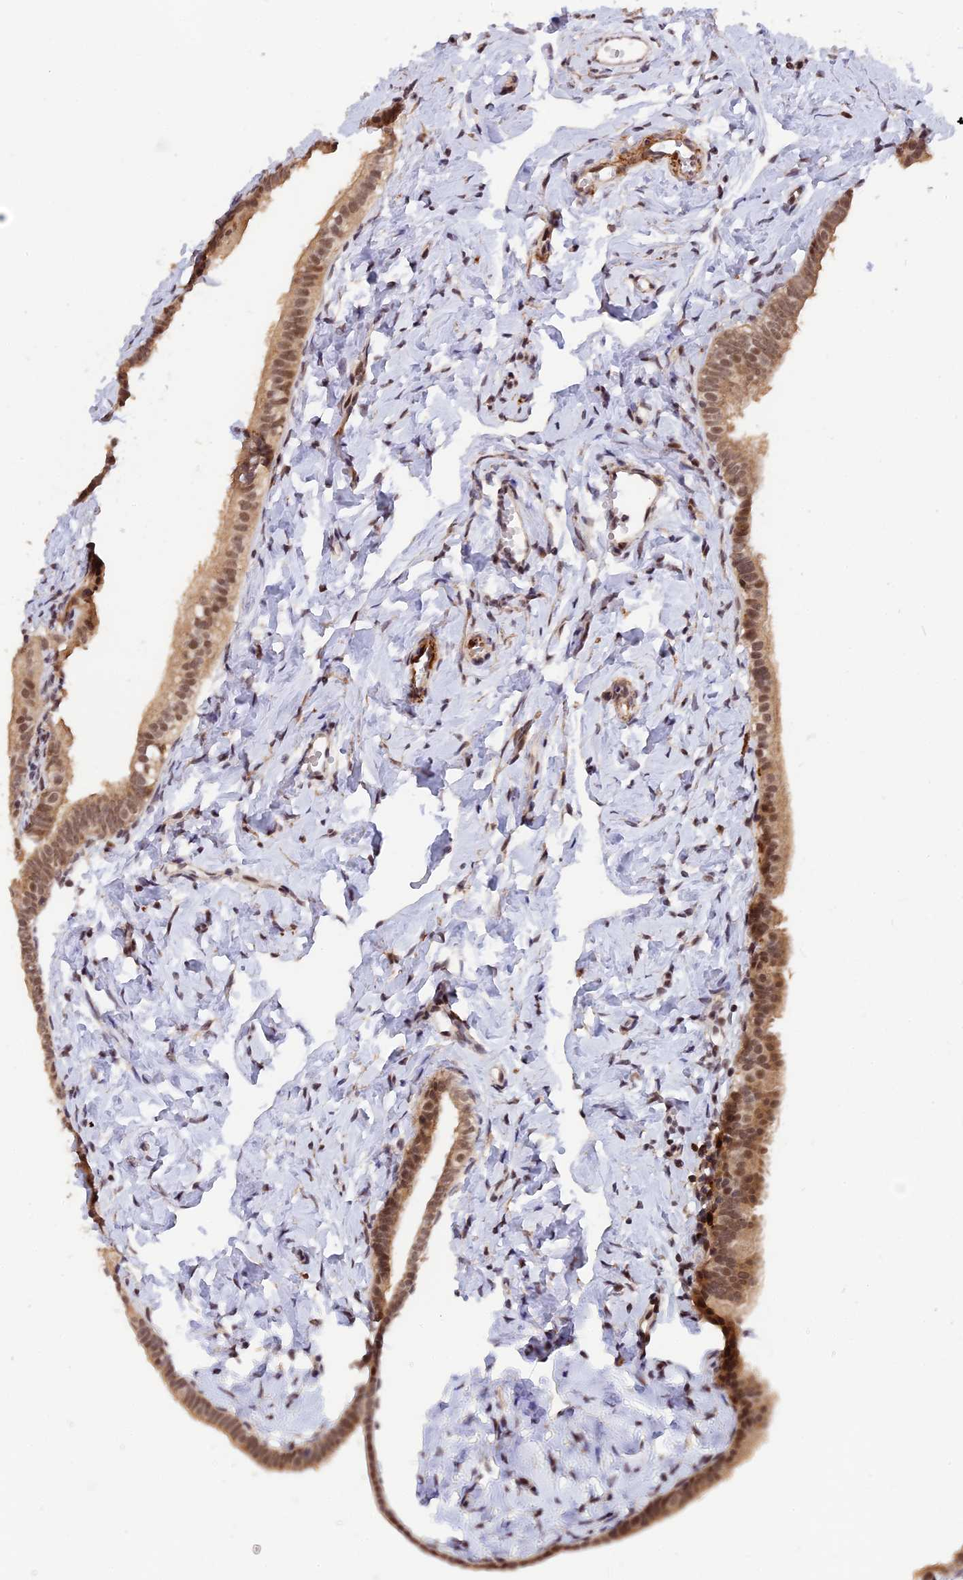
{"staining": {"intensity": "weak", "quantity": "25%-75%", "location": "cytoplasmic/membranous,nuclear"}, "tissue": "fallopian tube", "cell_type": "Glandular cells", "image_type": "normal", "snomed": [{"axis": "morphology", "description": "Normal tissue, NOS"}, {"axis": "topography", "description": "Fallopian tube"}], "caption": "A micrograph showing weak cytoplasmic/membranous,nuclear expression in about 25%-75% of glandular cells in benign fallopian tube, as visualized by brown immunohistochemical staining.", "gene": "POLR2C", "patient": {"sex": "female", "age": 66}}